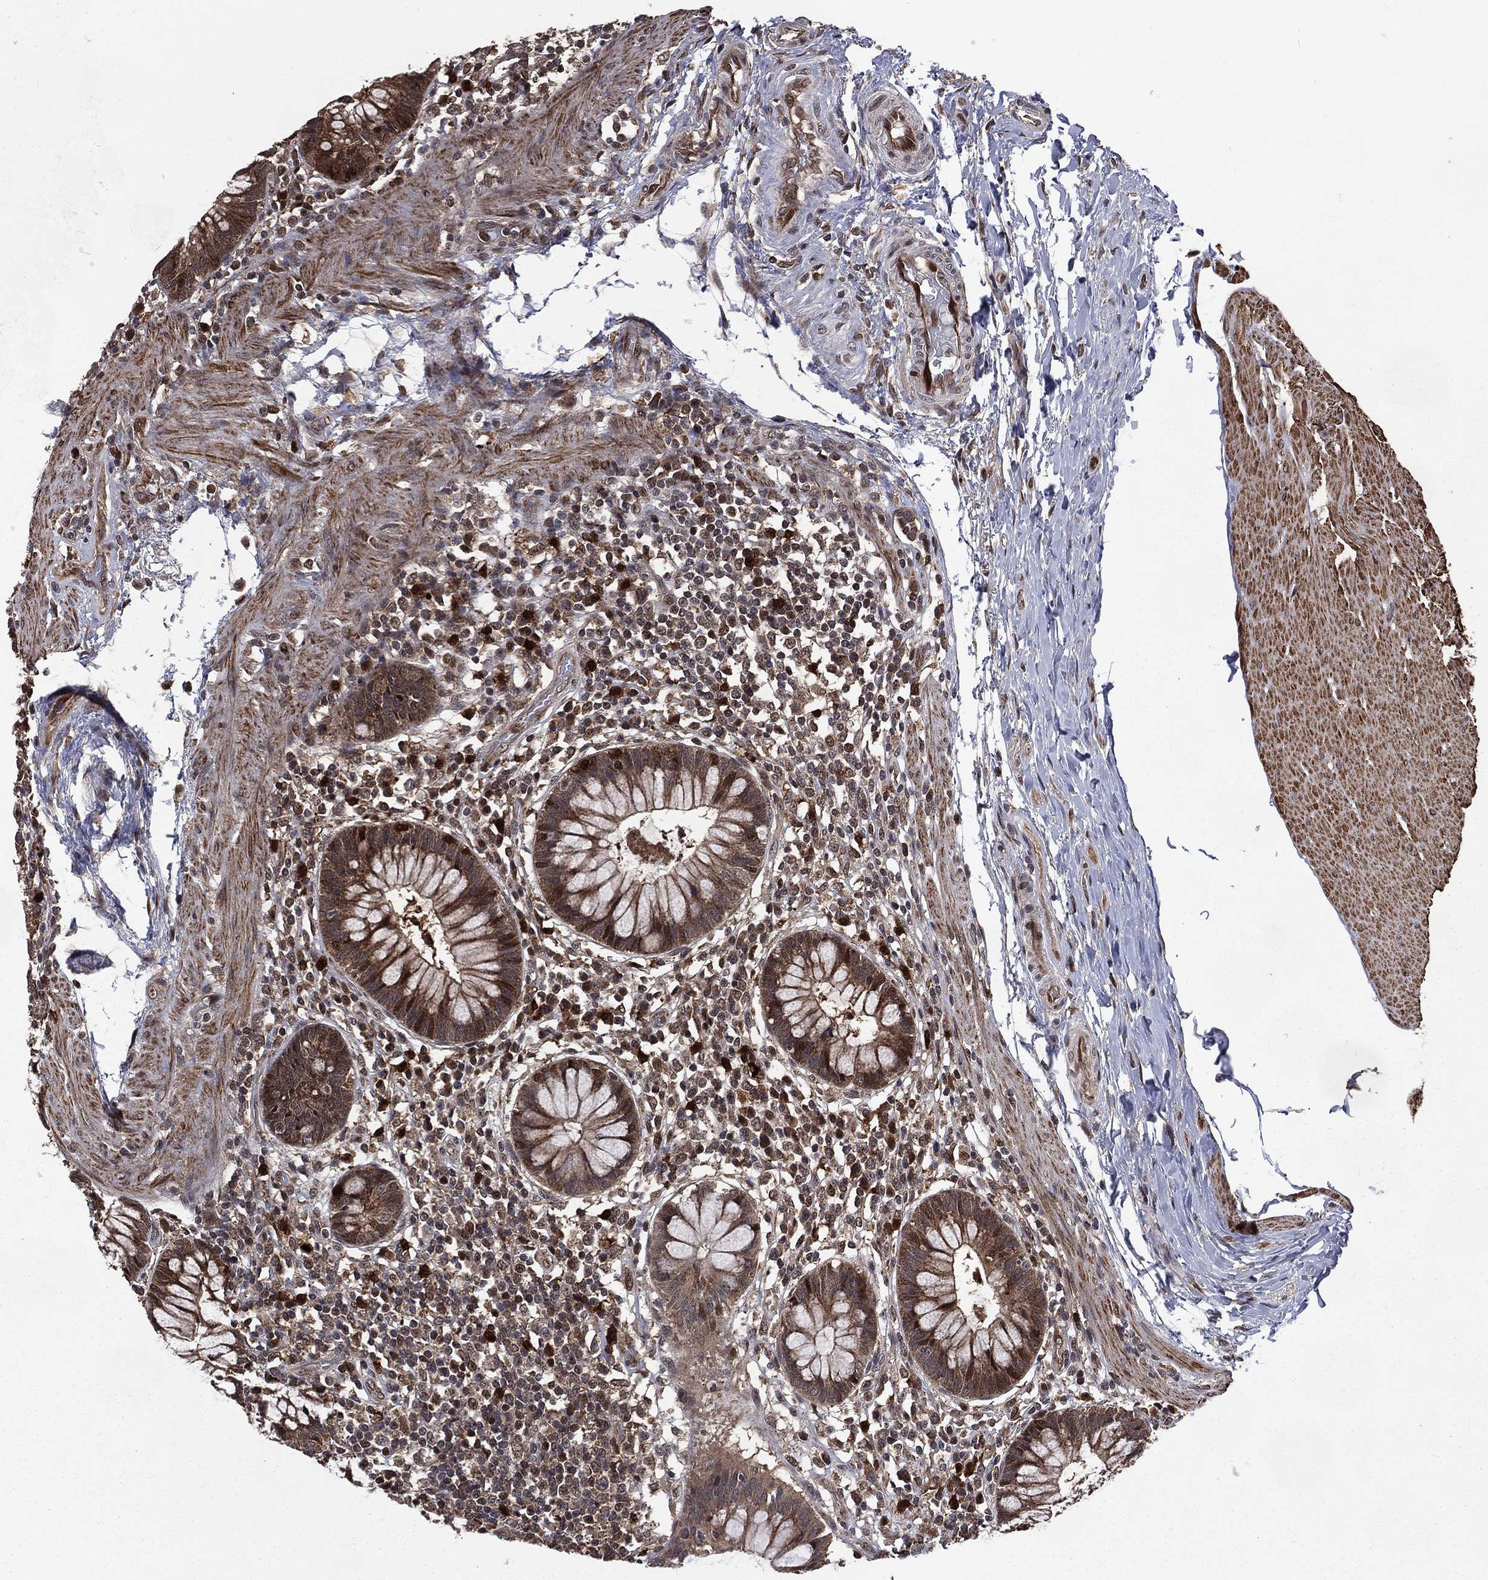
{"staining": {"intensity": "strong", "quantity": ">75%", "location": "cytoplasmic/membranous,nuclear"}, "tissue": "rectum", "cell_type": "Glandular cells", "image_type": "normal", "snomed": [{"axis": "morphology", "description": "Normal tissue, NOS"}, {"axis": "topography", "description": "Rectum"}], "caption": "DAB (3,3'-diaminobenzidine) immunohistochemical staining of benign human rectum demonstrates strong cytoplasmic/membranous,nuclear protein positivity in about >75% of glandular cells.", "gene": "LENG8", "patient": {"sex": "female", "age": 58}}